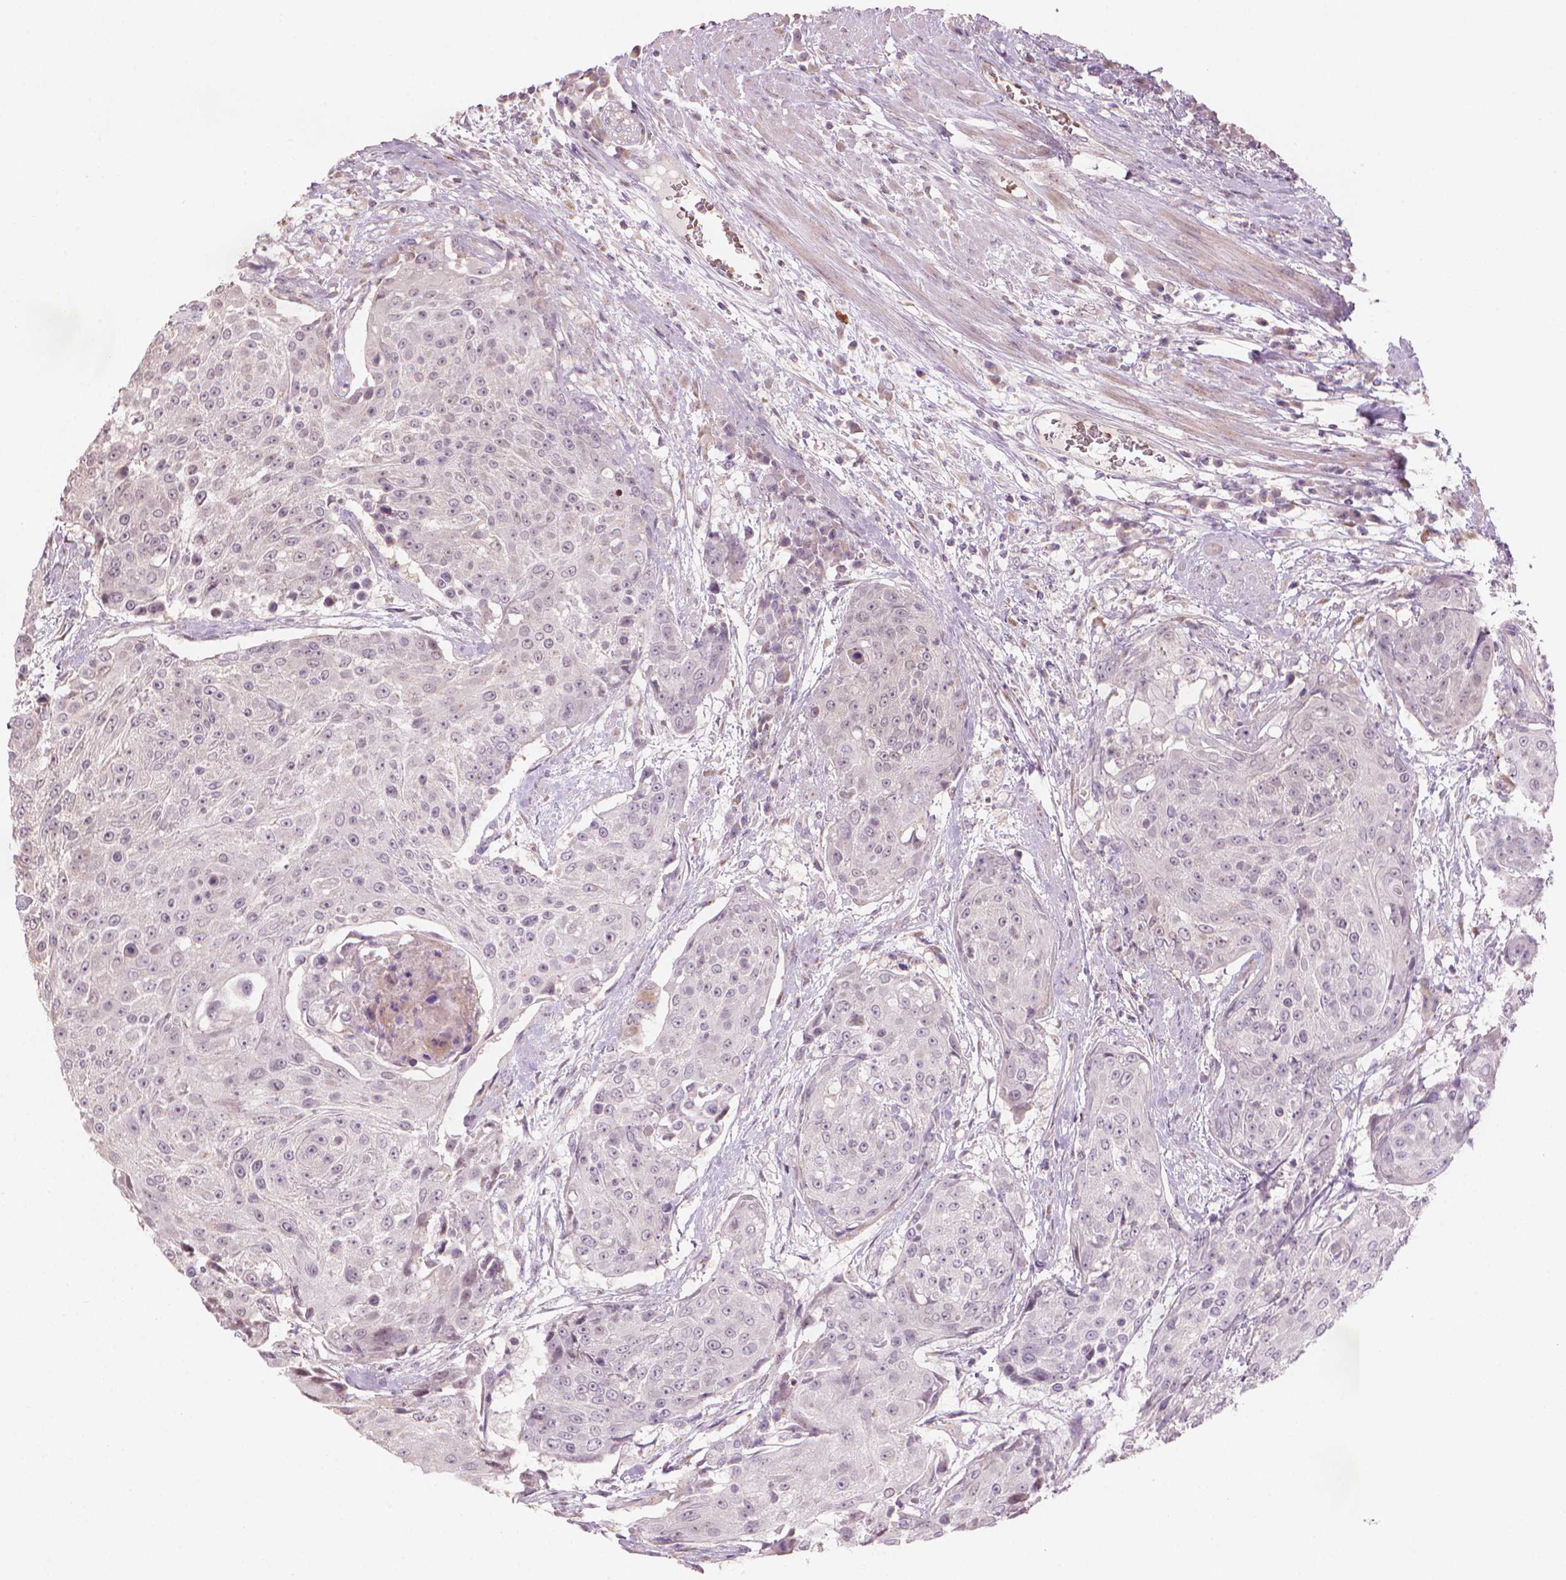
{"staining": {"intensity": "negative", "quantity": "none", "location": "none"}, "tissue": "urothelial cancer", "cell_type": "Tumor cells", "image_type": "cancer", "snomed": [{"axis": "morphology", "description": "Urothelial carcinoma, High grade"}, {"axis": "topography", "description": "Urinary bladder"}], "caption": "This image is of urothelial carcinoma (high-grade) stained with IHC to label a protein in brown with the nuclei are counter-stained blue. There is no expression in tumor cells. Brightfield microscopy of immunohistochemistry stained with DAB (3,3'-diaminobenzidine) (brown) and hematoxylin (blue), captured at high magnification.", "gene": "IFFO1", "patient": {"sex": "female", "age": 63}}